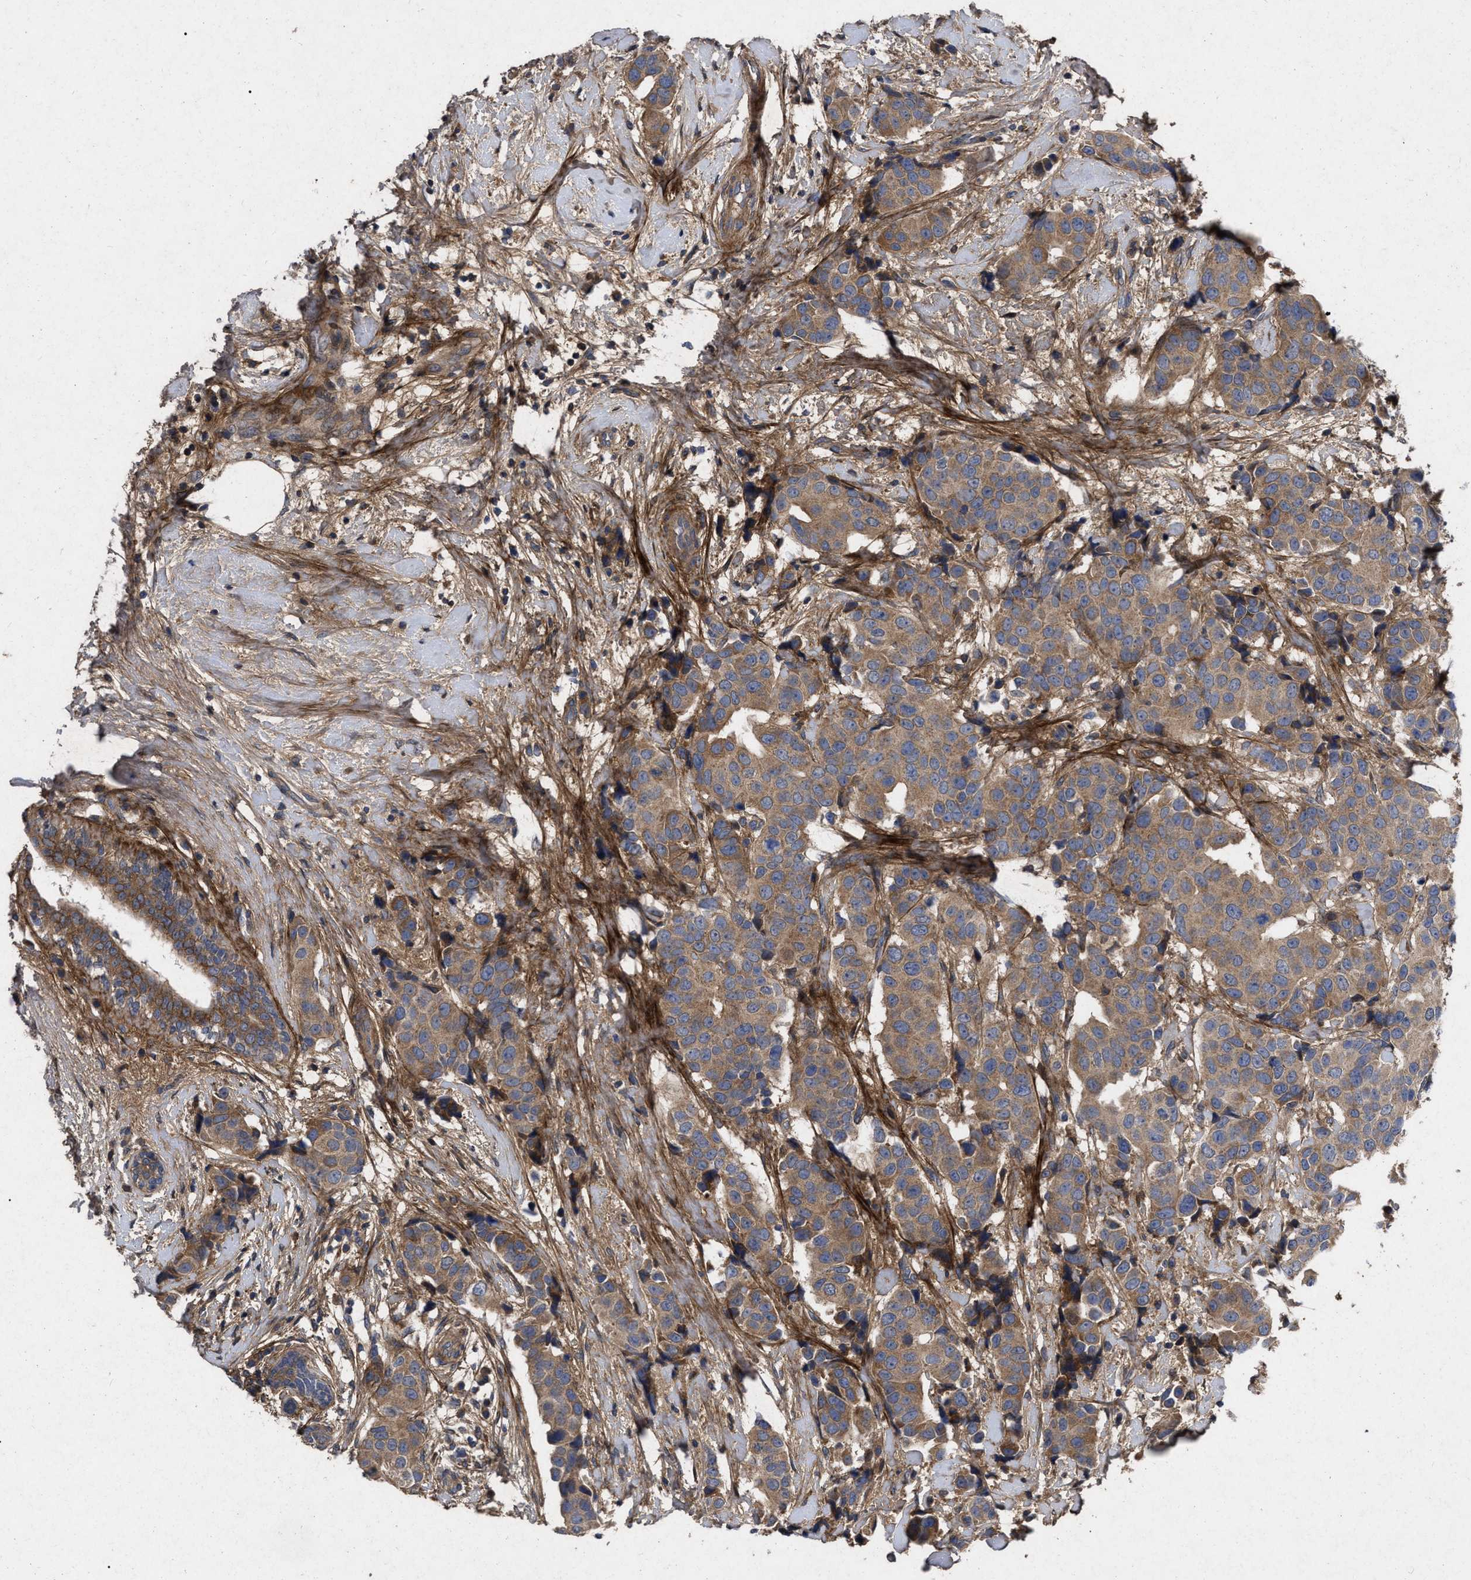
{"staining": {"intensity": "moderate", "quantity": ">75%", "location": "cytoplasmic/membranous"}, "tissue": "breast cancer", "cell_type": "Tumor cells", "image_type": "cancer", "snomed": [{"axis": "morphology", "description": "Normal tissue, NOS"}, {"axis": "morphology", "description": "Duct carcinoma"}, {"axis": "topography", "description": "Breast"}], "caption": "This photomicrograph shows immunohistochemistry (IHC) staining of breast invasive ductal carcinoma, with medium moderate cytoplasmic/membranous positivity in about >75% of tumor cells.", "gene": "CDKN2C", "patient": {"sex": "female", "age": 39}}